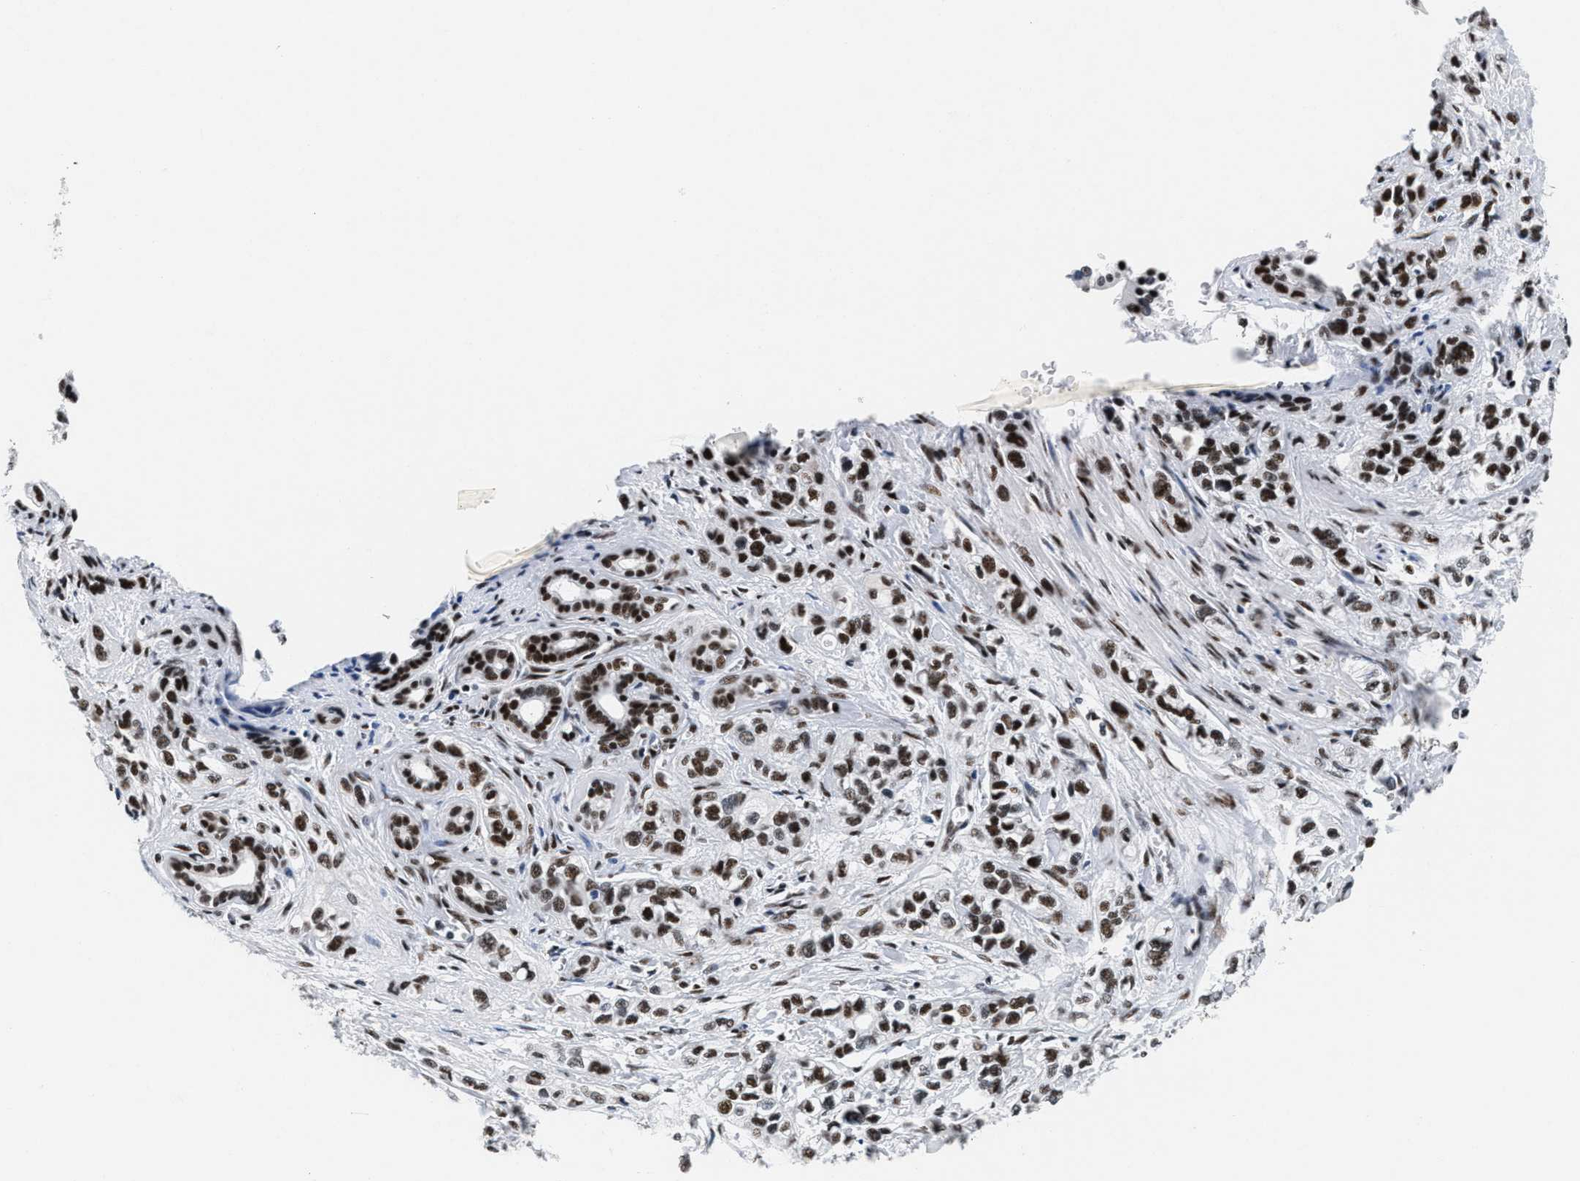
{"staining": {"intensity": "strong", "quantity": ">75%", "location": "nuclear"}, "tissue": "pancreatic cancer", "cell_type": "Tumor cells", "image_type": "cancer", "snomed": [{"axis": "morphology", "description": "Adenocarcinoma, NOS"}, {"axis": "topography", "description": "Pancreas"}], "caption": "Immunohistochemistry image of human adenocarcinoma (pancreatic) stained for a protein (brown), which displays high levels of strong nuclear staining in approximately >75% of tumor cells.", "gene": "RAD50", "patient": {"sex": "male", "age": 74}}